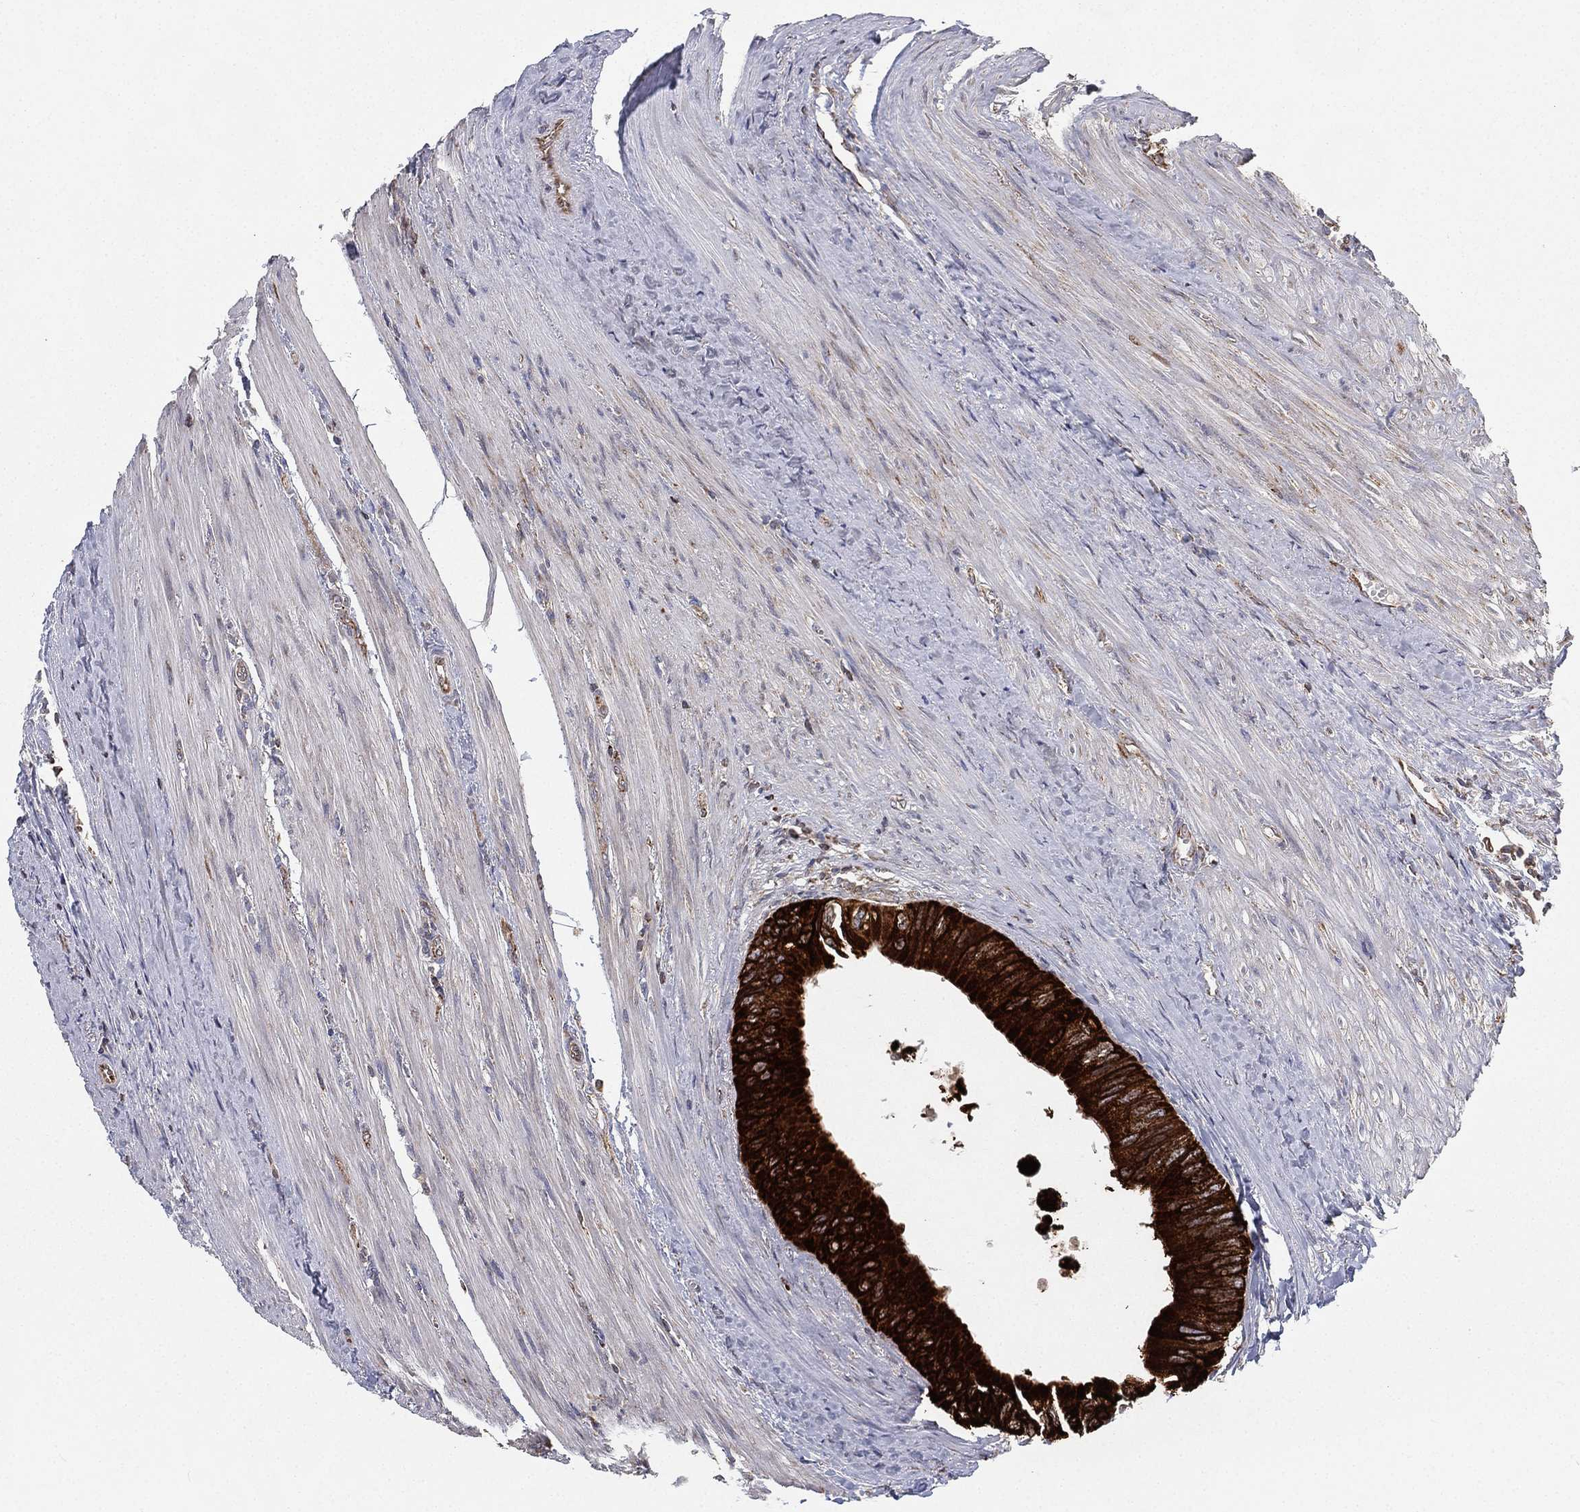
{"staining": {"intensity": "strong", "quantity": ">75%", "location": "cytoplasmic/membranous"}, "tissue": "colorectal cancer", "cell_type": "Tumor cells", "image_type": "cancer", "snomed": [{"axis": "morphology", "description": "Normal tissue, NOS"}, {"axis": "morphology", "description": "Adenocarcinoma, NOS"}, {"axis": "topography", "description": "Colon"}], "caption": "Immunohistochemical staining of colorectal cancer (adenocarcinoma) reveals high levels of strong cytoplasmic/membranous protein positivity in about >75% of tumor cells.", "gene": "CYB5B", "patient": {"sex": "male", "age": 65}}